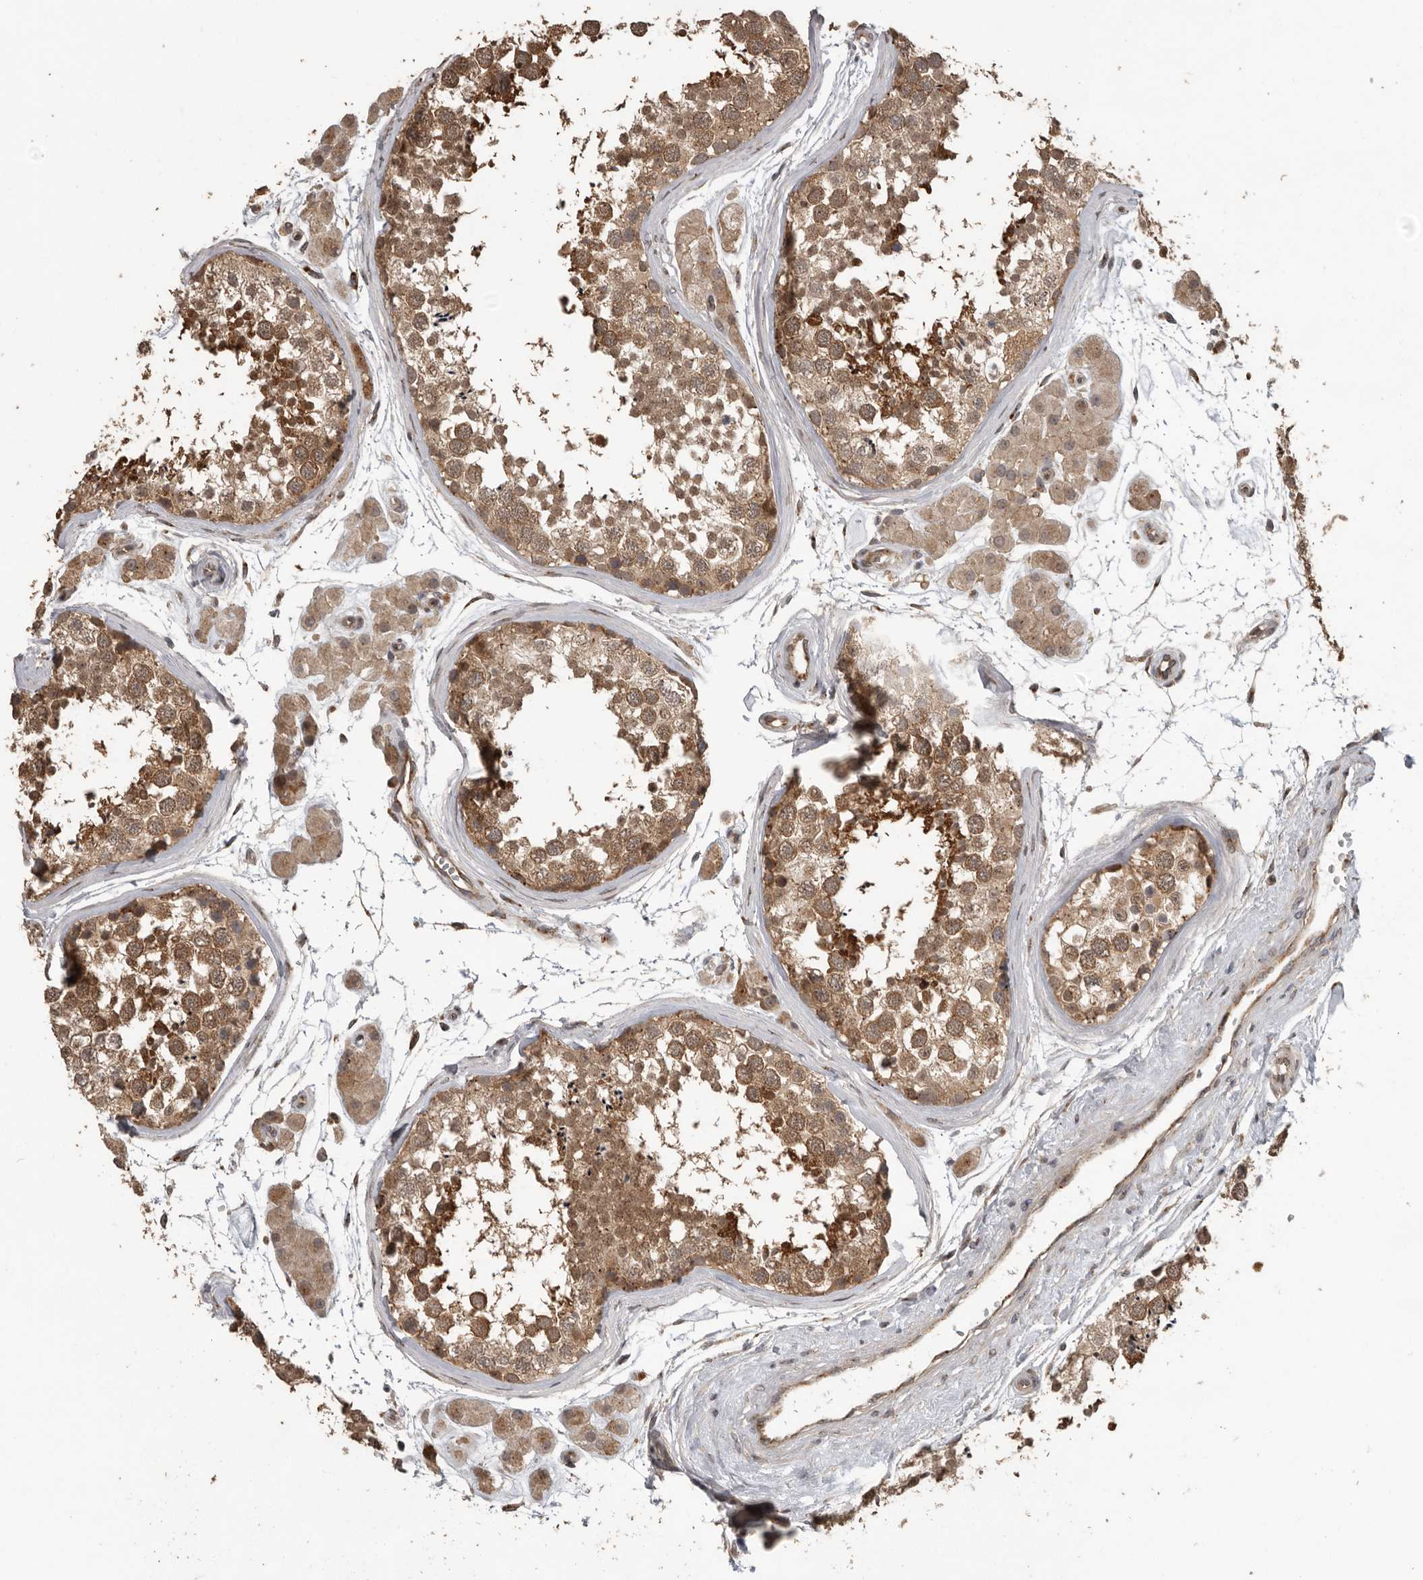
{"staining": {"intensity": "moderate", "quantity": ">75%", "location": "cytoplasmic/membranous,nuclear"}, "tissue": "testis", "cell_type": "Cells in seminiferous ducts", "image_type": "normal", "snomed": [{"axis": "morphology", "description": "Normal tissue, NOS"}, {"axis": "topography", "description": "Testis"}], "caption": "The micrograph exhibits immunohistochemical staining of benign testis. There is moderate cytoplasmic/membranous,nuclear staining is appreciated in about >75% of cells in seminiferous ducts.", "gene": "CEP350", "patient": {"sex": "male", "age": 56}}